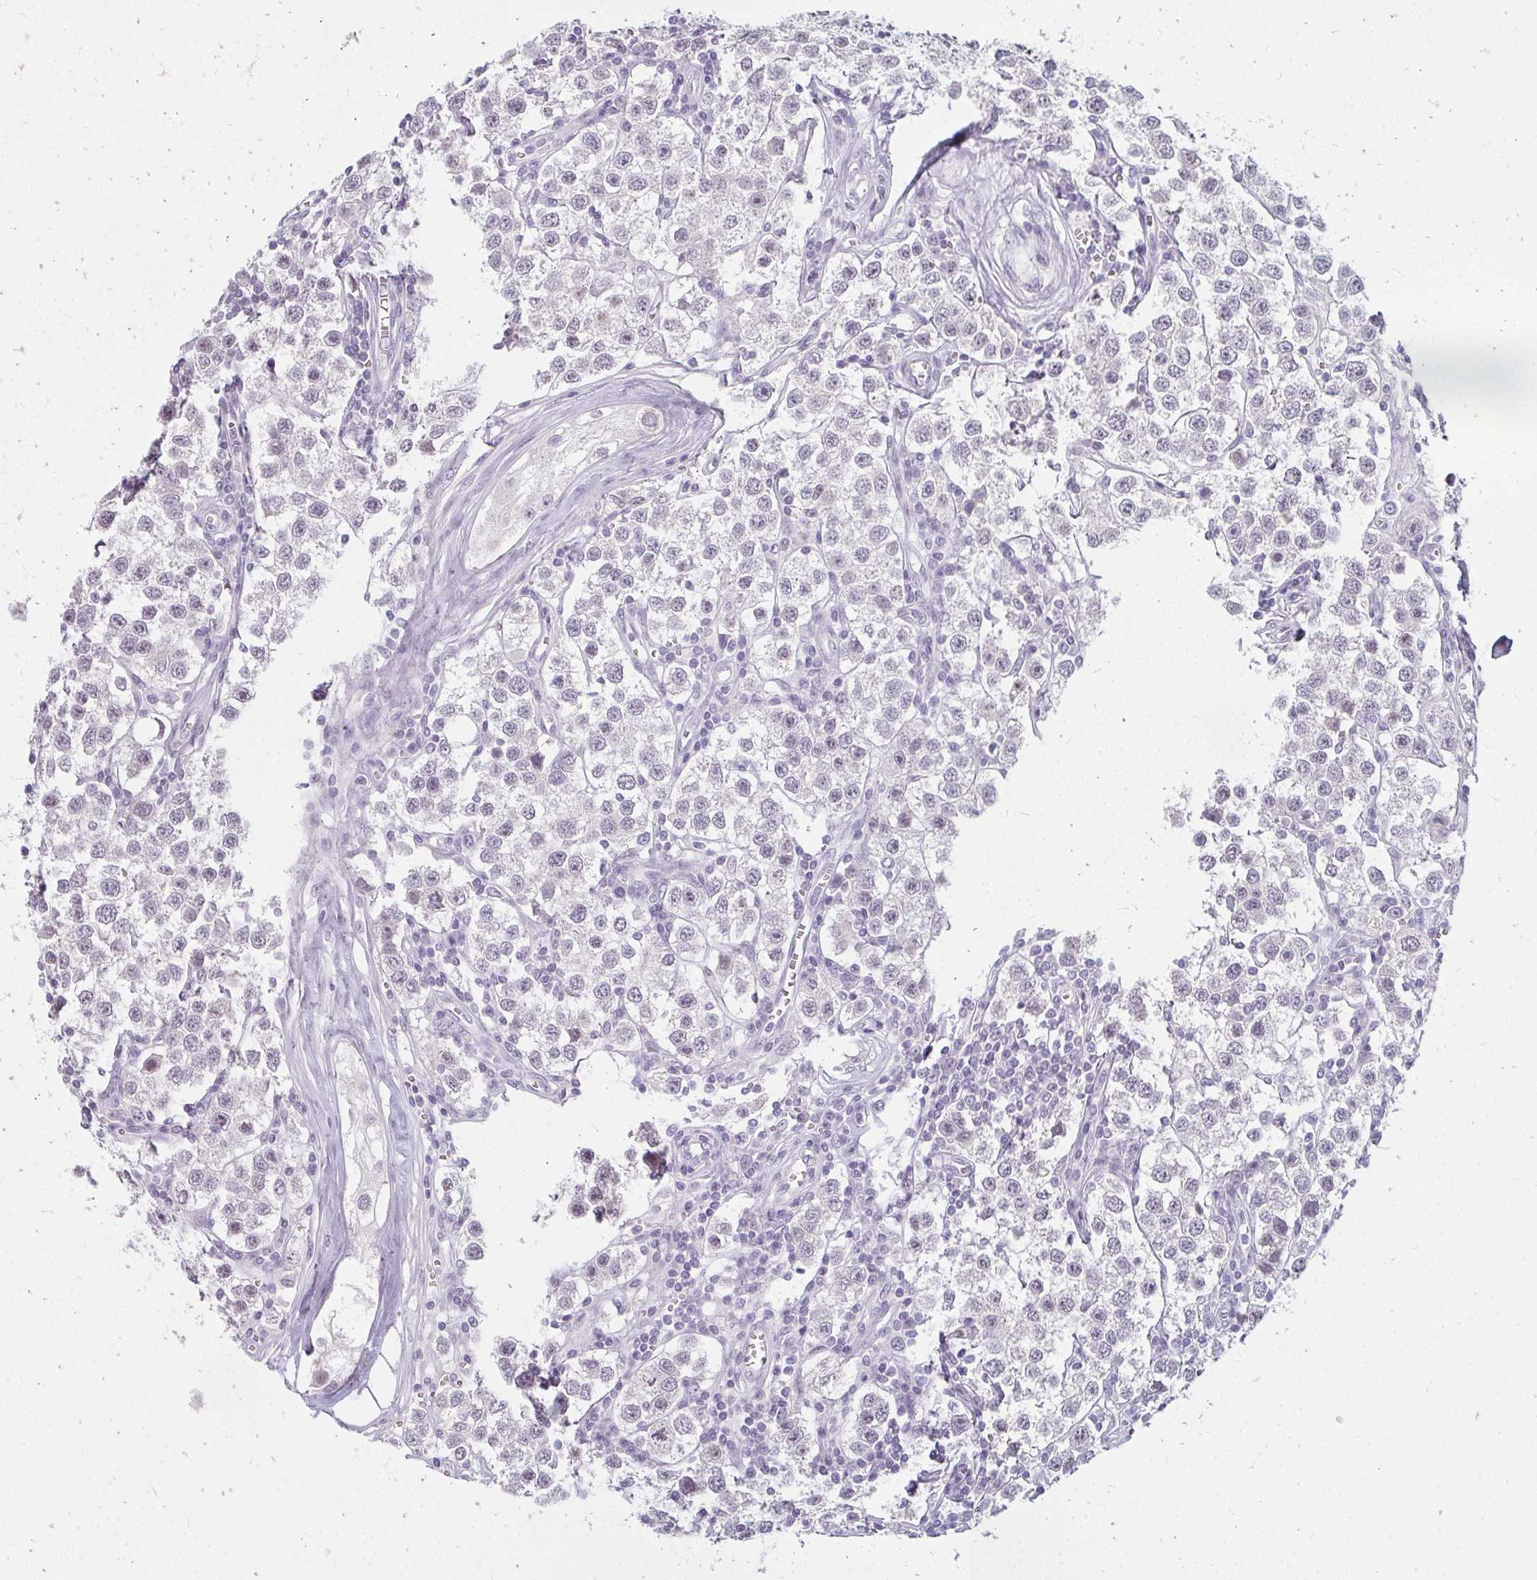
{"staining": {"intensity": "negative", "quantity": "none", "location": "none"}, "tissue": "testis cancer", "cell_type": "Tumor cells", "image_type": "cancer", "snomed": [{"axis": "morphology", "description": "Seminoma, NOS"}, {"axis": "topography", "description": "Testis"}], "caption": "Immunohistochemistry (IHC) micrograph of neoplastic tissue: seminoma (testis) stained with DAB demonstrates no significant protein positivity in tumor cells.", "gene": "PPP1R3G", "patient": {"sex": "male", "age": 34}}